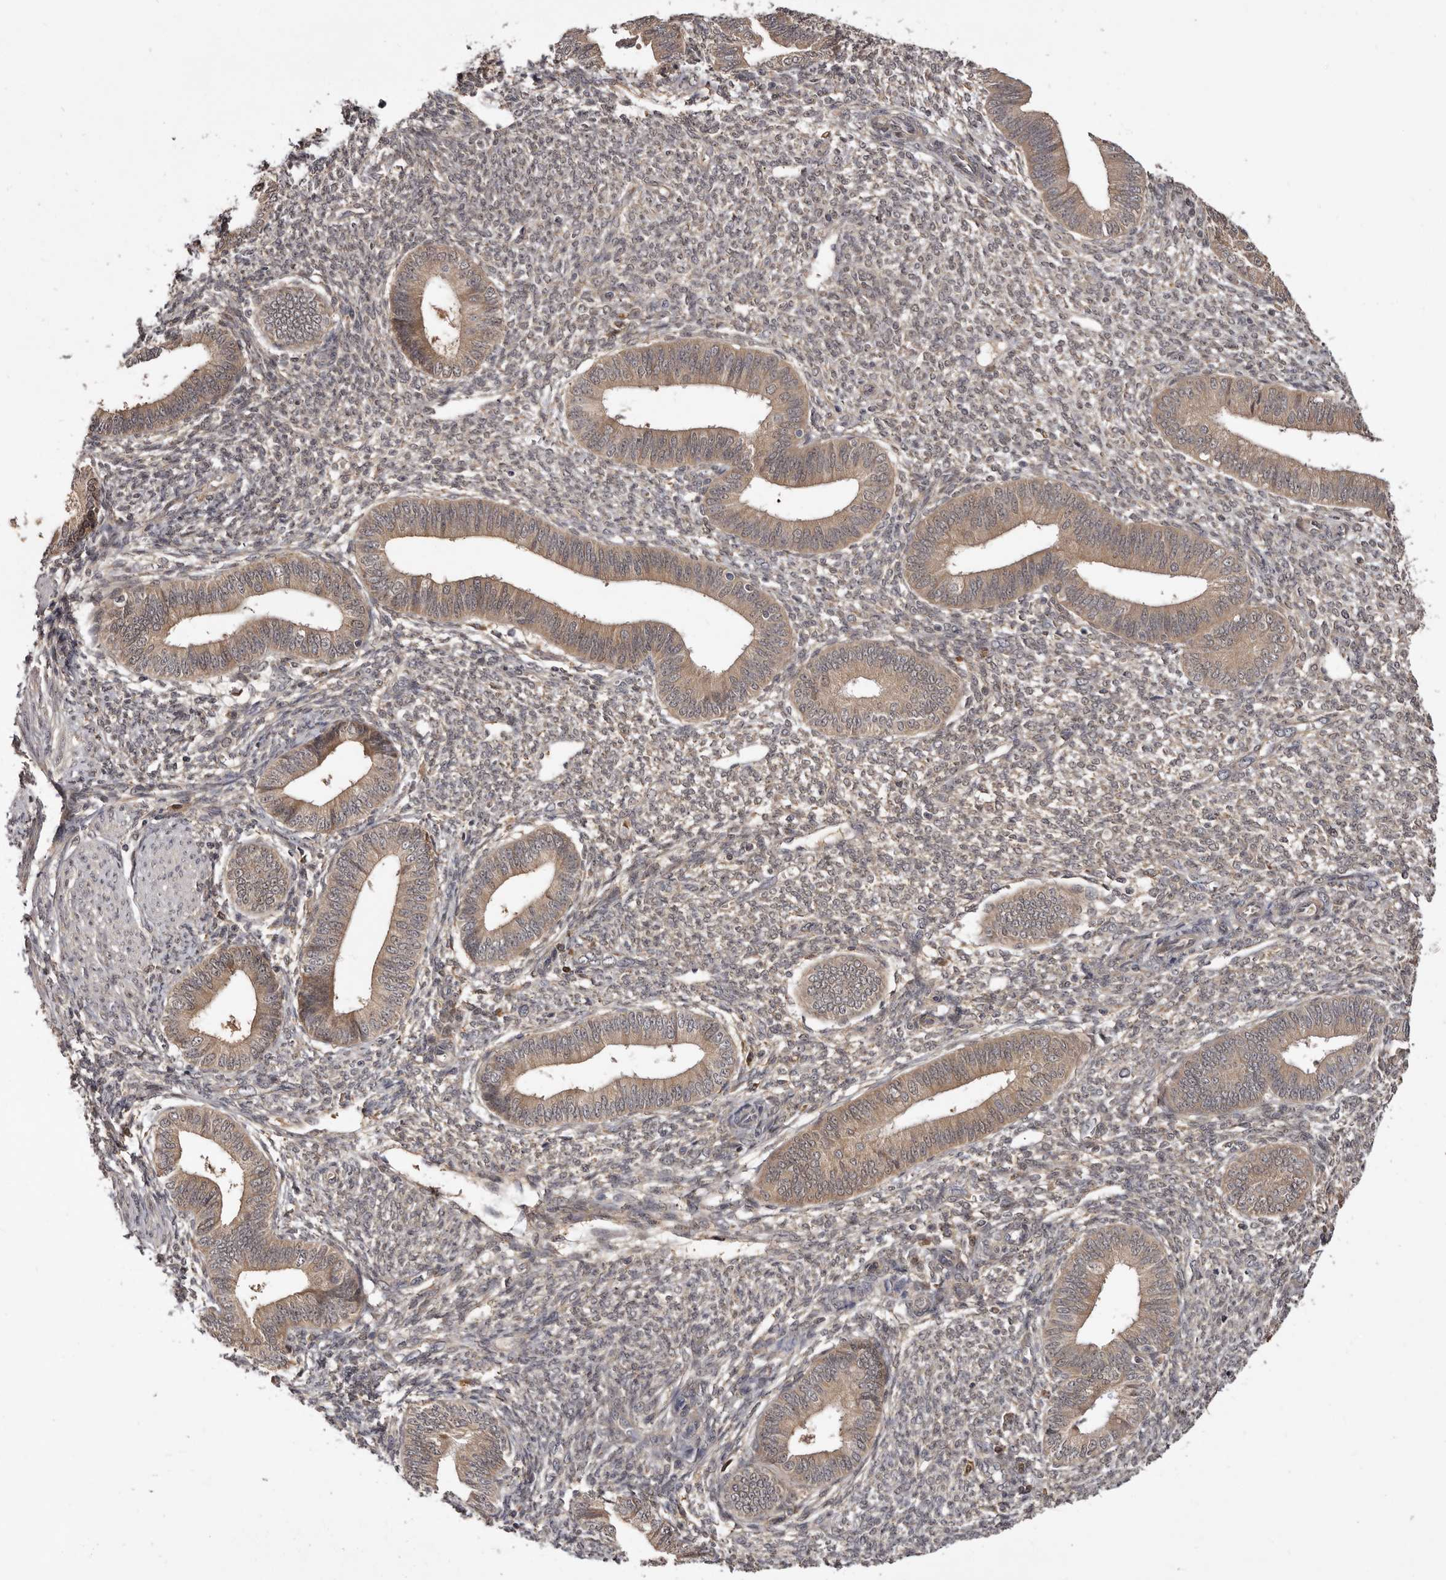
{"staining": {"intensity": "weak", "quantity": "<25%", "location": "cytoplasmic/membranous"}, "tissue": "endometrium", "cell_type": "Cells in endometrial stroma", "image_type": "normal", "snomed": [{"axis": "morphology", "description": "Normal tissue, NOS"}, {"axis": "topography", "description": "Endometrium"}], "caption": "Endometrium was stained to show a protein in brown. There is no significant expression in cells in endometrial stroma. (Brightfield microscopy of DAB (3,3'-diaminobenzidine) immunohistochemistry (IHC) at high magnification).", "gene": "INAVA", "patient": {"sex": "female", "age": 46}}